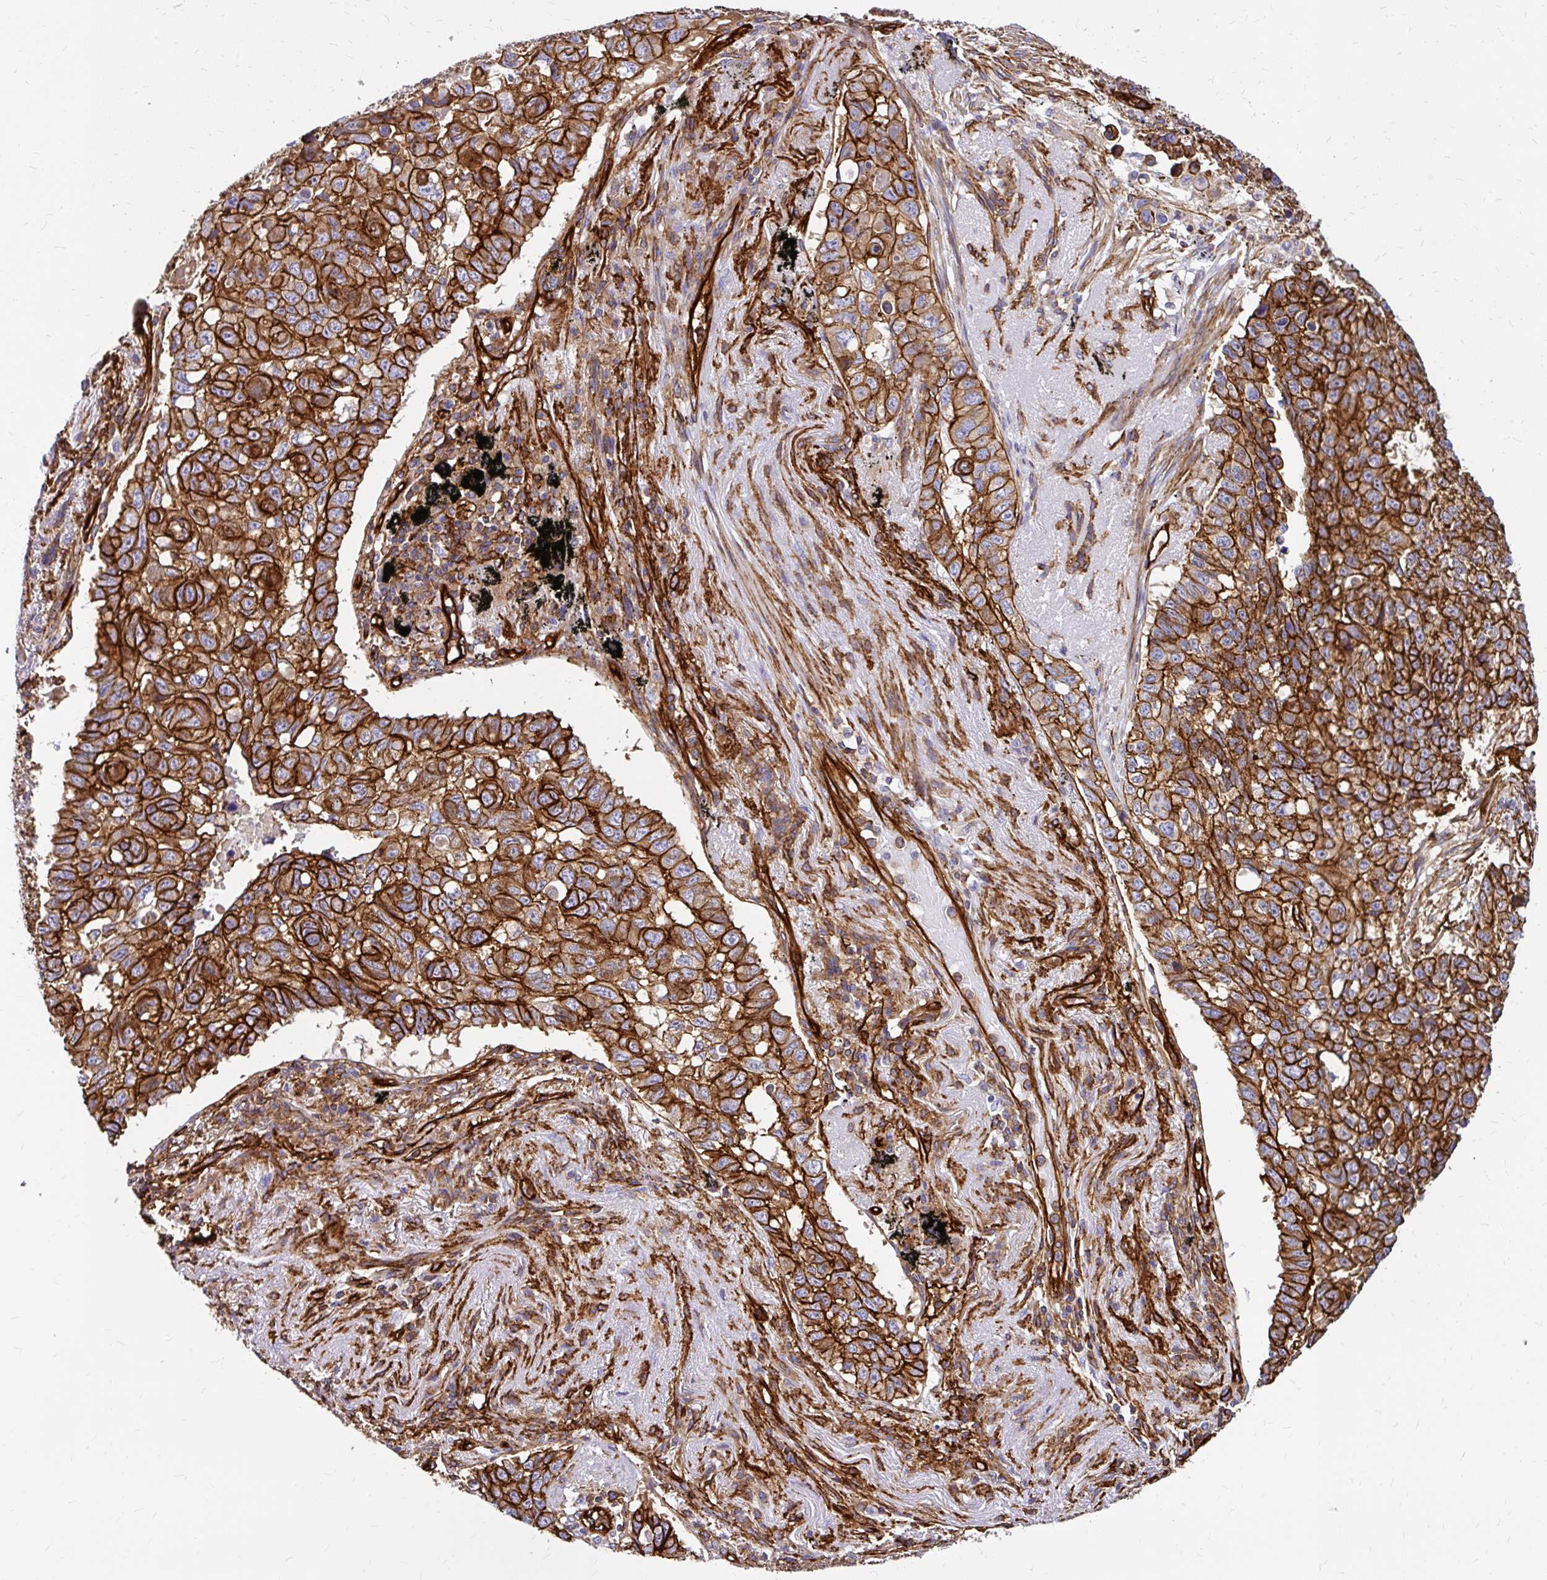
{"staining": {"intensity": "strong", "quantity": ">75%", "location": "cytoplasmic/membranous"}, "tissue": "lung cancer", "cell_type": "Tumor cells", "image_type": "cancer", "snomed": [{"axis": "morphology", "description": "Squamous cell carcinoma, NOS"}, {"axis": "topography", "description": "Lung"}], "caption": "Squamous cell carcinoma (lung) stained with a protein marker shows strong staining in tumor cells.", "gene": "MAP1LC3B", "patient": {"sex": "male", "age": 60}}